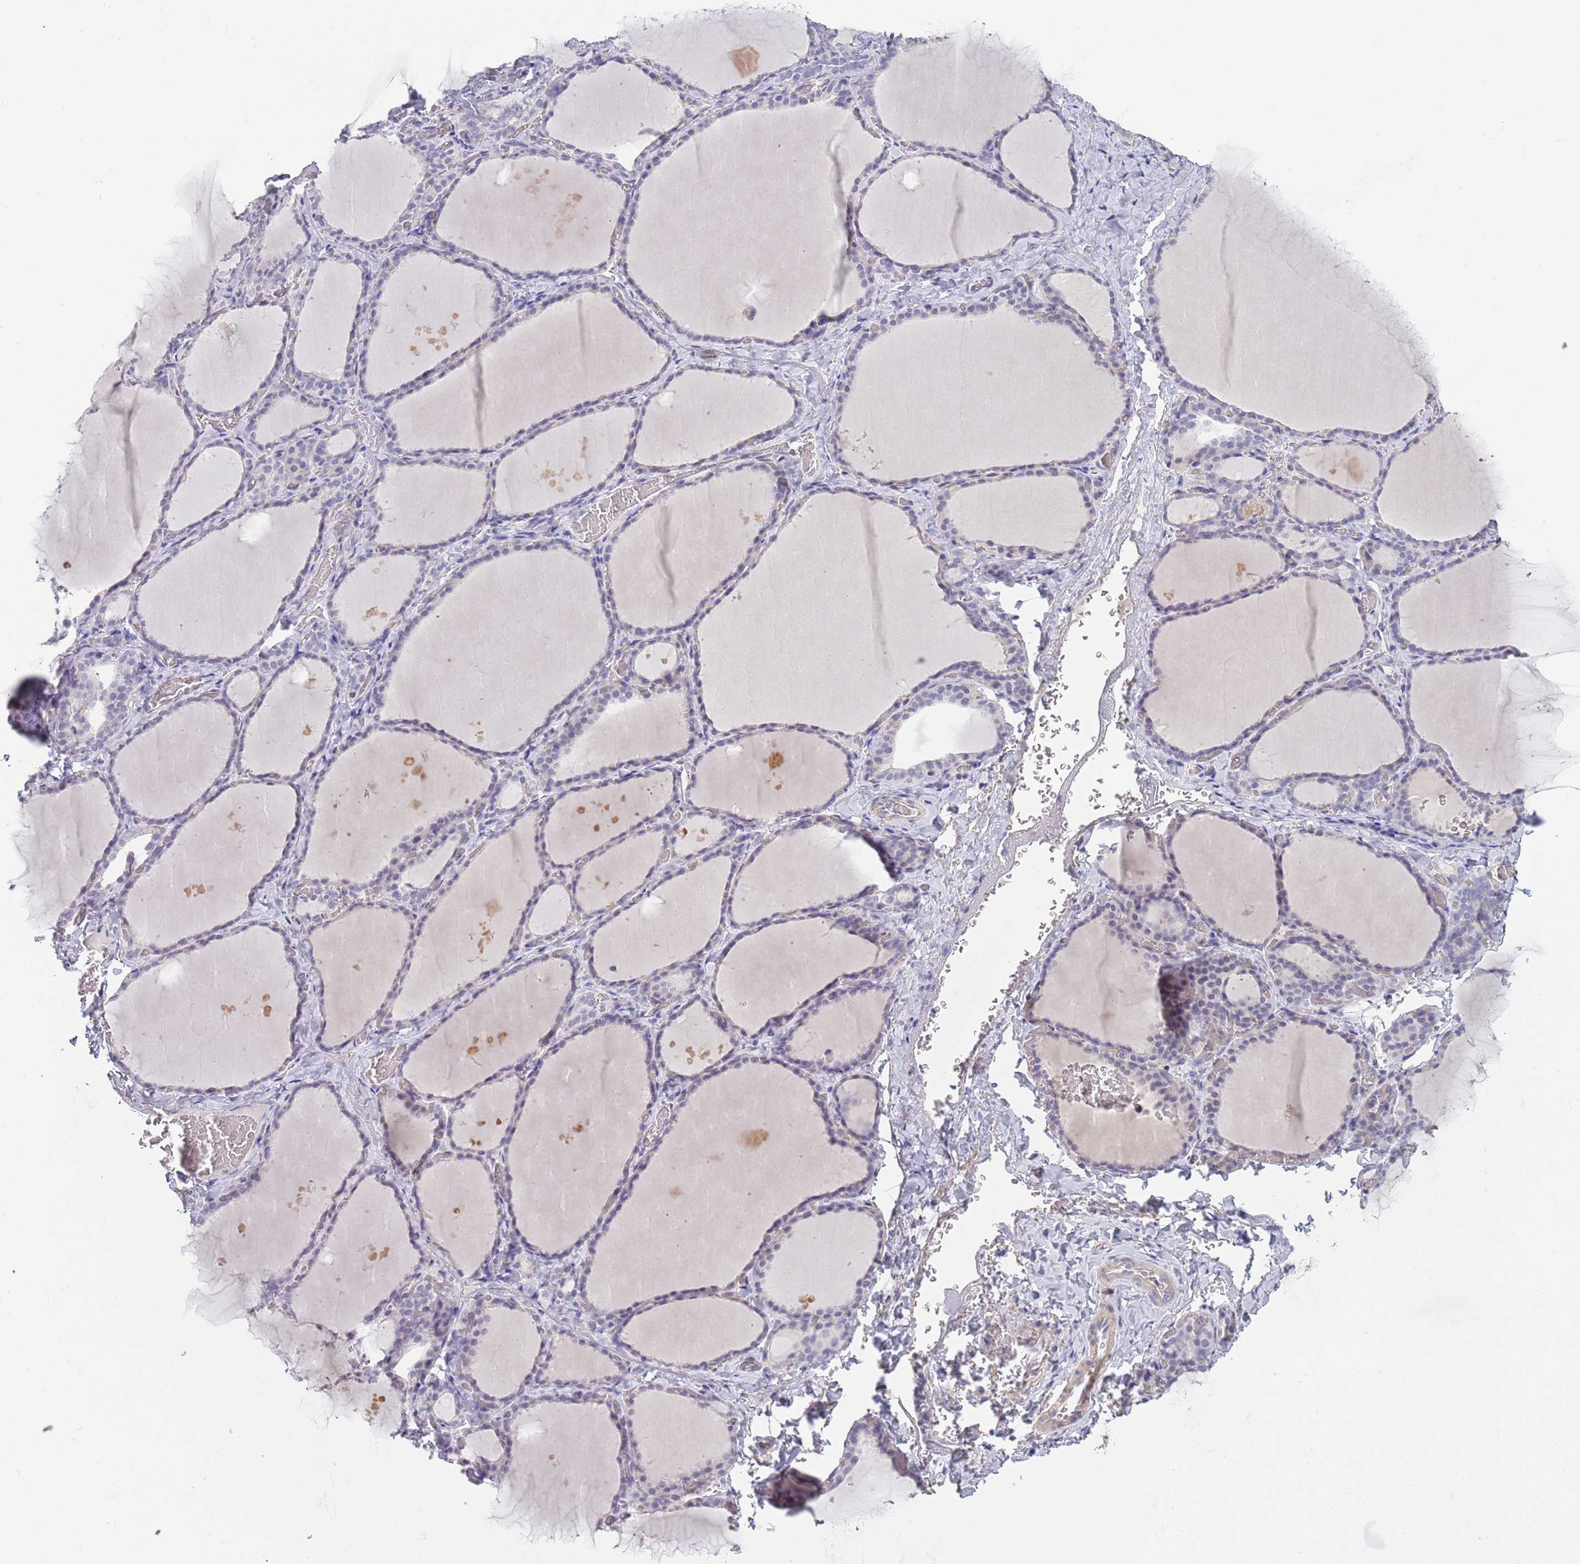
{"staining": {"intensity": "negative", "quantity": "none", "location": "none"}, "tissue": "thyroid gland", "cell_type": "Glandular cells", "image_type": "normal", "snomed": [{"axis": "morphology", "description": "Normal tissue, NOS"}, {"axis": "topography", "description": "Thyroid gland"}], "caption": "Image shows no significant protein positivity in glandular cells of normal thyroid gland. (DAB immunohistochemistry with hematoxylin counter stain).", "gene": "PIMREG", "patient": {"sex": "female", "age": 39}}